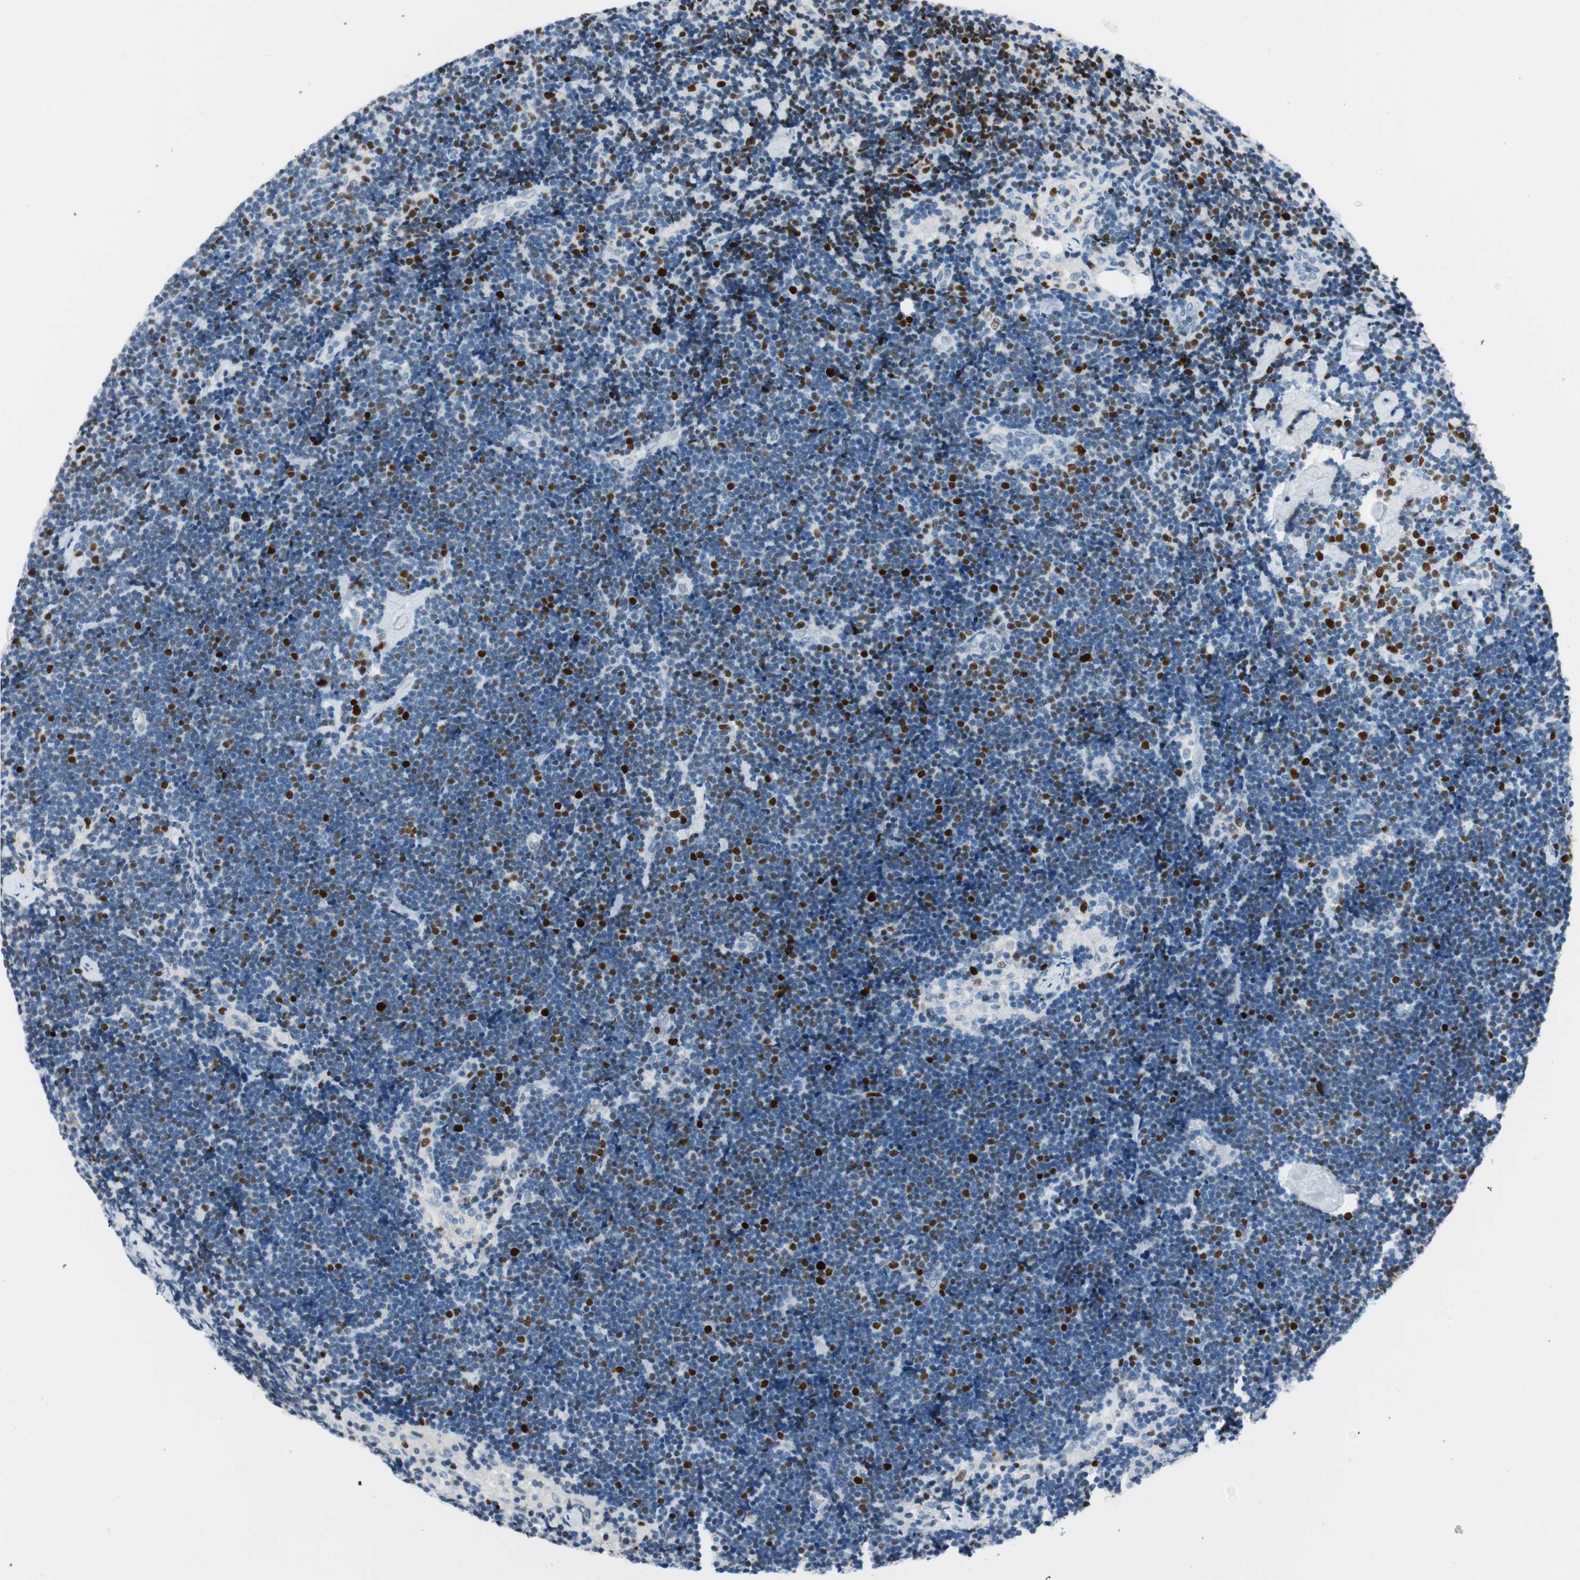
{"staining": {"intensity": "strong", "quantity": "<25%", "location": "nuclear"}, "tissue": "lymph node", "cell_type": "Germinal center cells", "image_type": "normal", "snomed": [{"axis": "morphology", "description": "Normal tissue, NOS"}, {"axis": "topography", "description": "Lymph node"}], "caption": "Immunohistochemical staining of unremarkable lymph node shows medium levels of strong nuclear positivity in about <25% of germinal center cells.", "gene": "EZH2", "patient": {"sex": "male", "age": 63}}